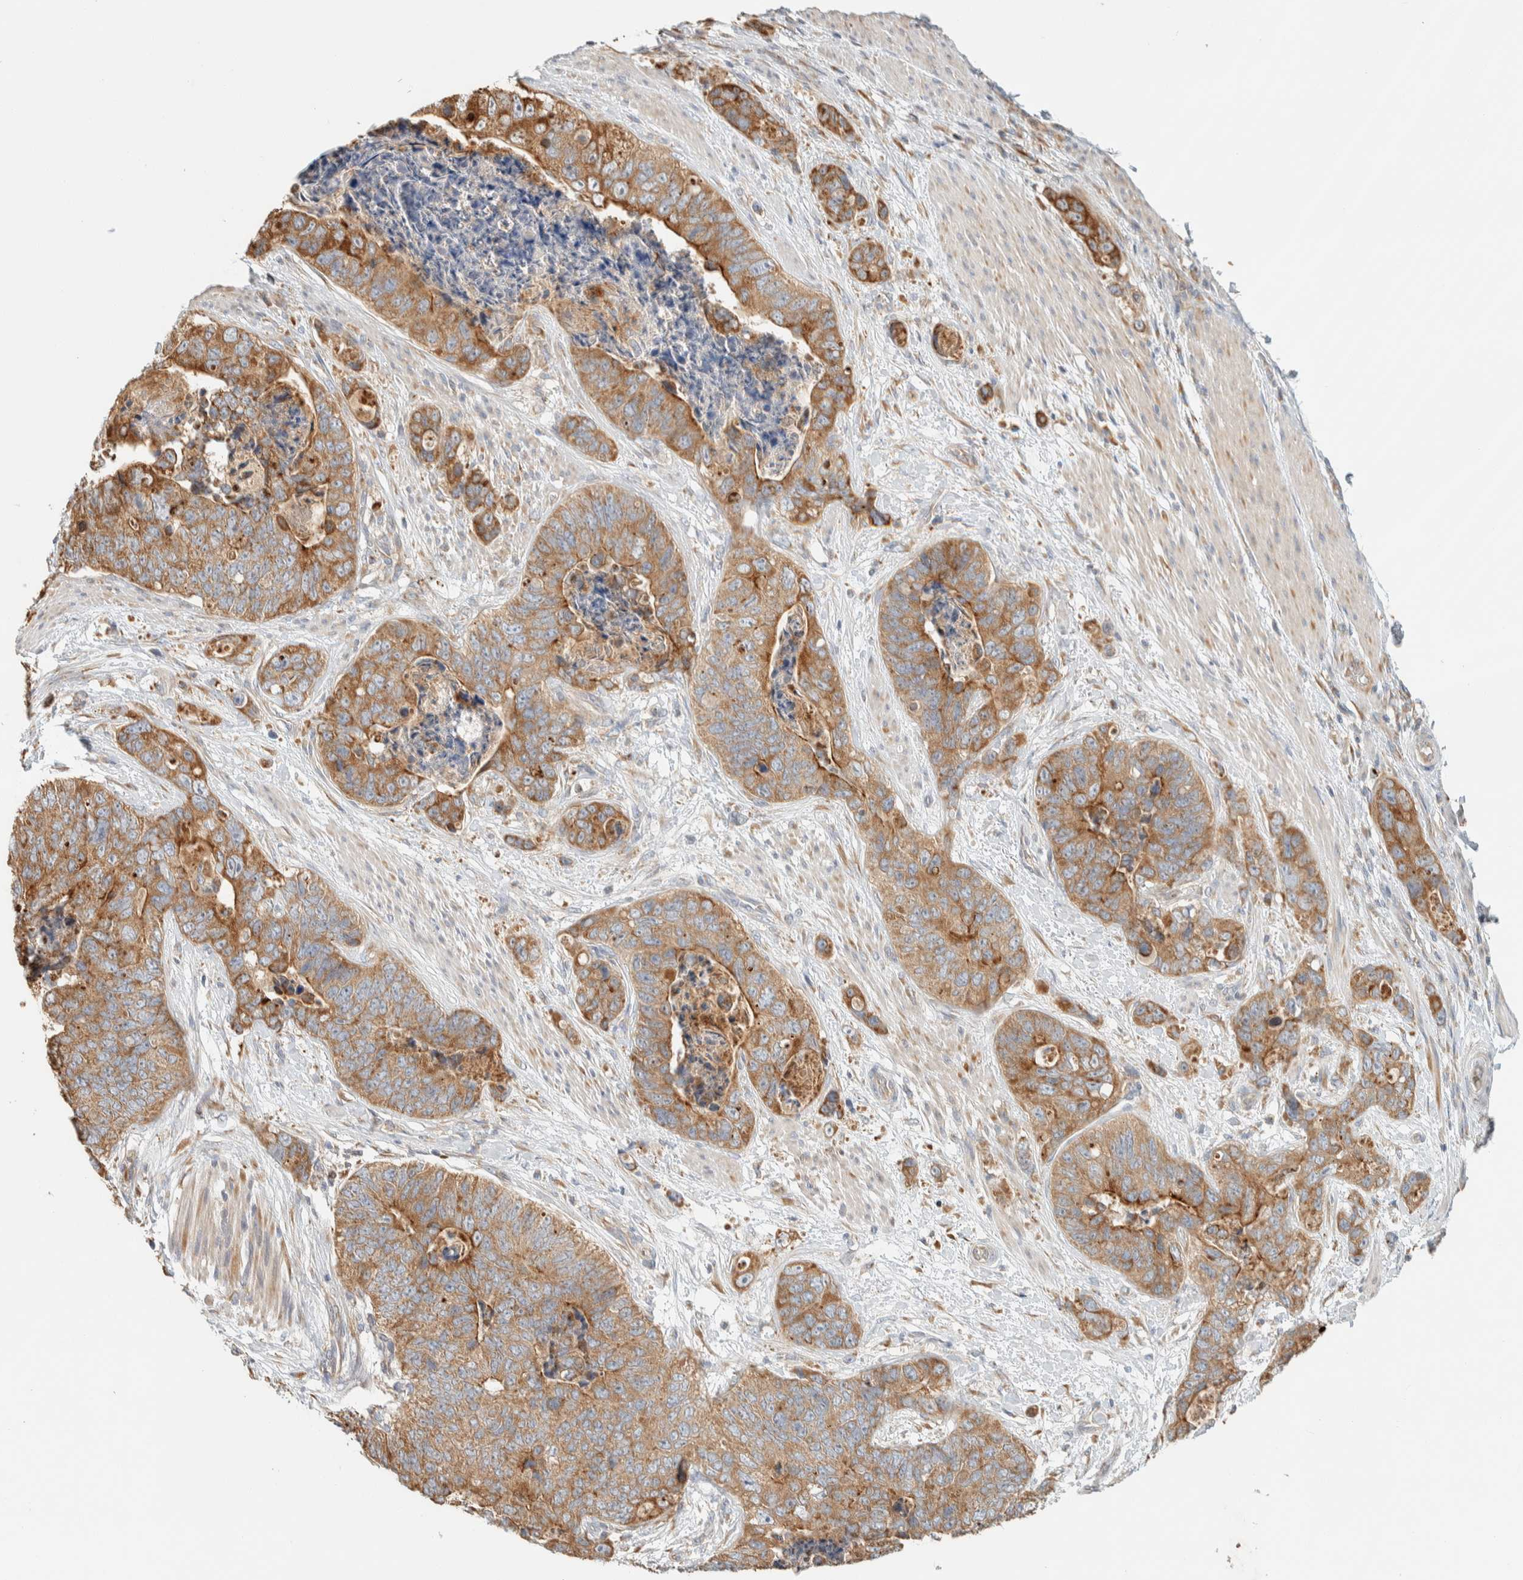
{"staining": {"intensity": "strong", "quantity": ">75%", "location": "cytoplasmic/membranous"}, "tissue": "stomach cancer", "cell_type": "Tumor cells", "image_type": "cancer", "snomed": [{"axis": "morphology", "description": "Normal tissue, NOS"}, {"axis": "morphology", "description": "Adenocarcinoma, NOS"}, {"axis": "topography", "description": "Stomach"}], "caption": "Immunohistochemical staining of stomach adenocarcinoma exhibits high levels of strong cytoplasmic/membranous positivity in approximately >75% of tumor cells.", "gene": "RAB11FIP1", "patient": {"sex": "female", "age": 89}}